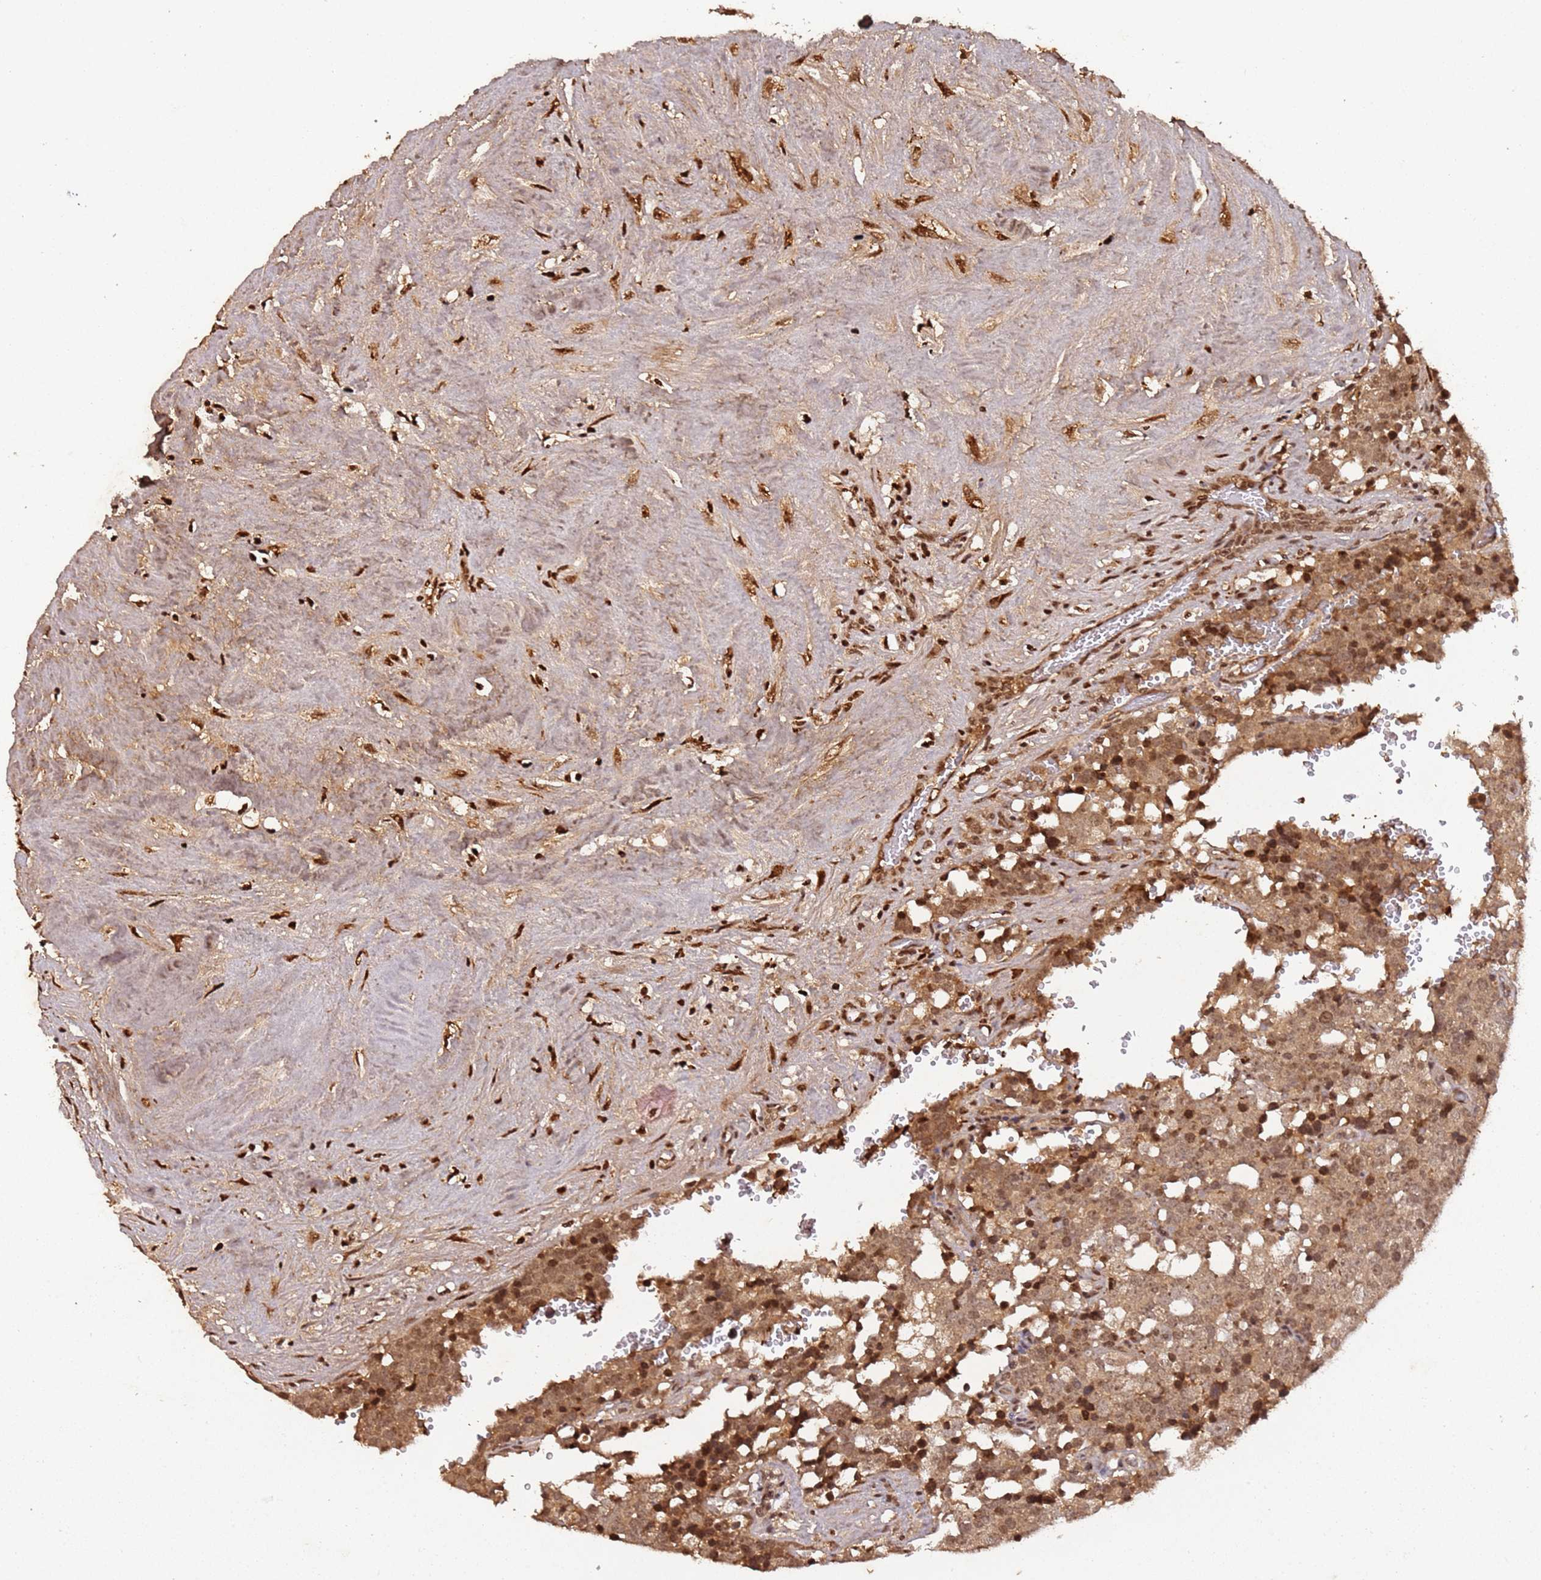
{"staining": {"intensity": "moderate", "quantity": ">75%", "location": "cytoplasmic/membranous,nuclear"}, "tissue": "testis cancer", "cell_type": "Tumor cells", "image_type": "cancer", "snomed": [{"axis": "morphology", "description": "Seminoma, NOS"}, {"axis": "topography", "description": "Testis"}], "caption": "Brown immunohistochemical staining in seminoma (testis) displays moderate cytoplasmic/membranous and nuclear expression in about >75% of tumor cells. (DAB (3,3'-diaminobenzidine) IHC with brightfield microscopy, high magnification).", "gene": "COL1A2", "patient": {"sex": "male", "age": 71}}